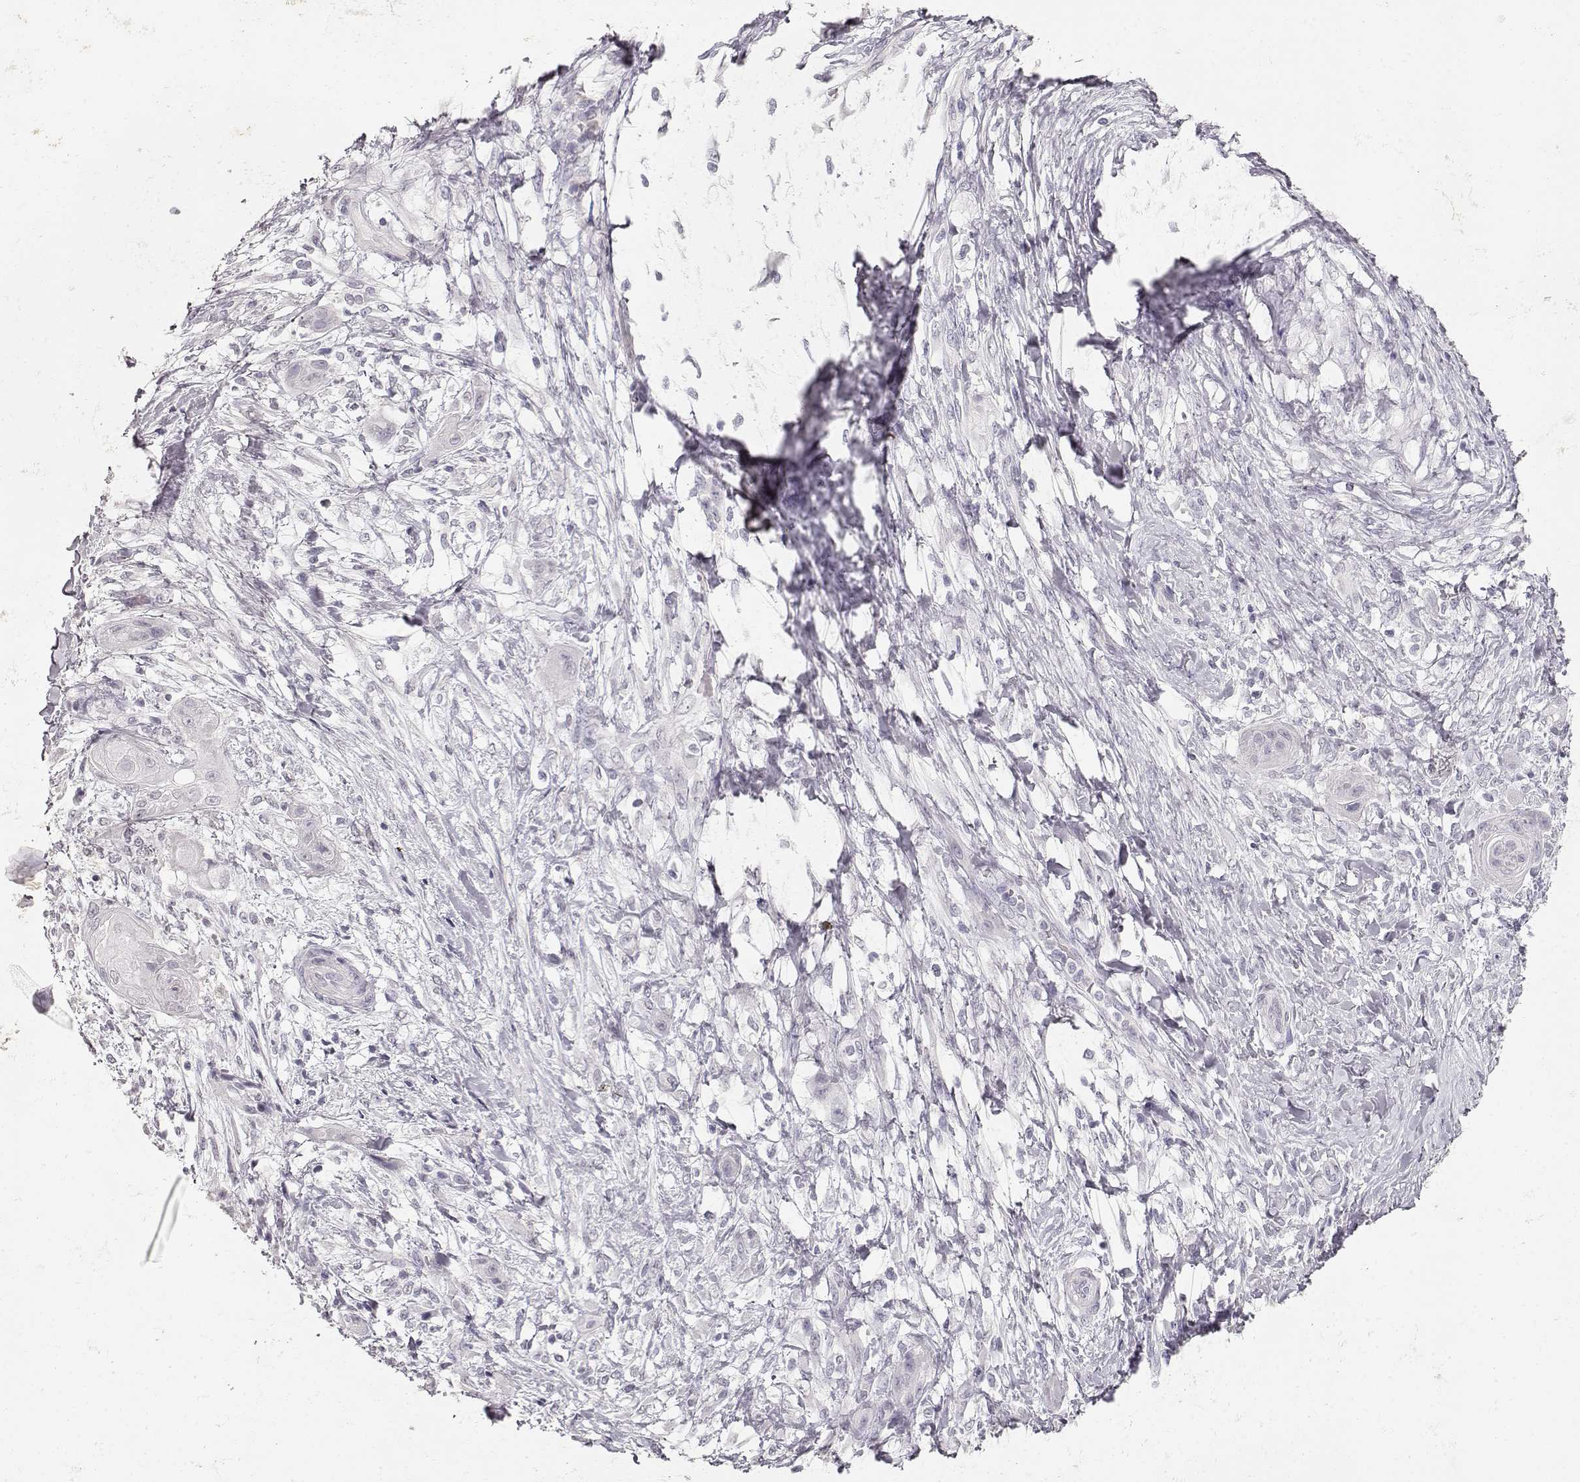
{"staining": {"intensity": "negative", "quantity": "none", "location": "none"}, "tissue": "skin cancer", "cell_type": "Tumor cells", "image_type": "cancer", "snomed": [{"axis": "morphology", "description": "Squamous cell carcinoma, NOS"}, {"axis": "topography", "description": "Skin"}], "caption": "Protein analysis of squamous cell carcinoma (skin) reveals no significant expression in tumor cells.", "gene": "TPH2", "patient": {"sex": "male", "age": 62}}